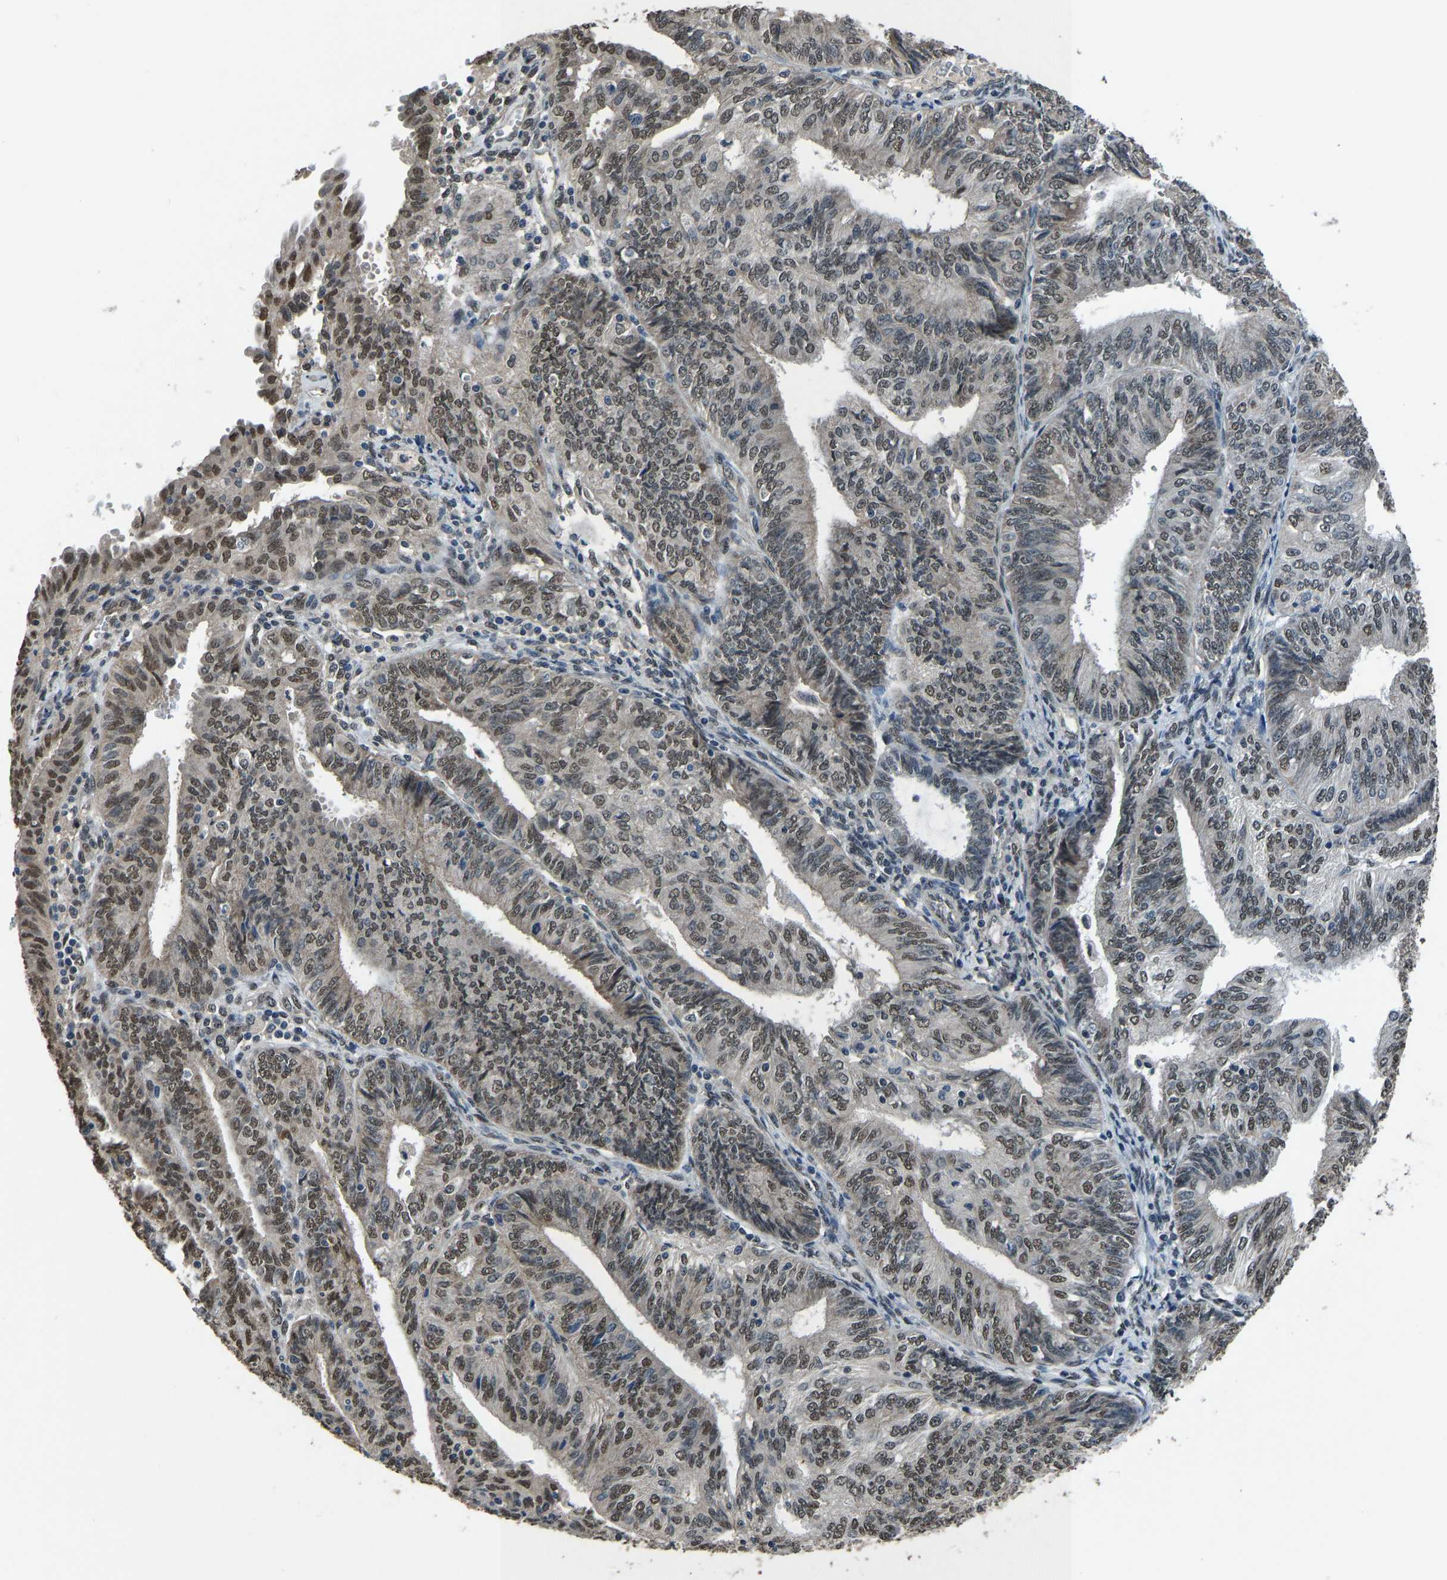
{"staining": {"intensity": "moderate", "quantity": "25%-75%", "location": "nuclear"}, "tissue": "endometrial cancer", "cell_type": "Tumor cells", "image_type": "cancer", "snomed": [{"axis": "morphology", "description": "Adenocarcinoma, NOS"}, {"axis": "topography", "description": "Endometrium"}], "caption": "Endometrial cancer (adenocarcinoma) stained for a protein (brown) displays moderate nuclear positive staining in about 25%-75% of tumor cells.", "gene": "FOS", "patient": {"sex": "female", "age": 58}}